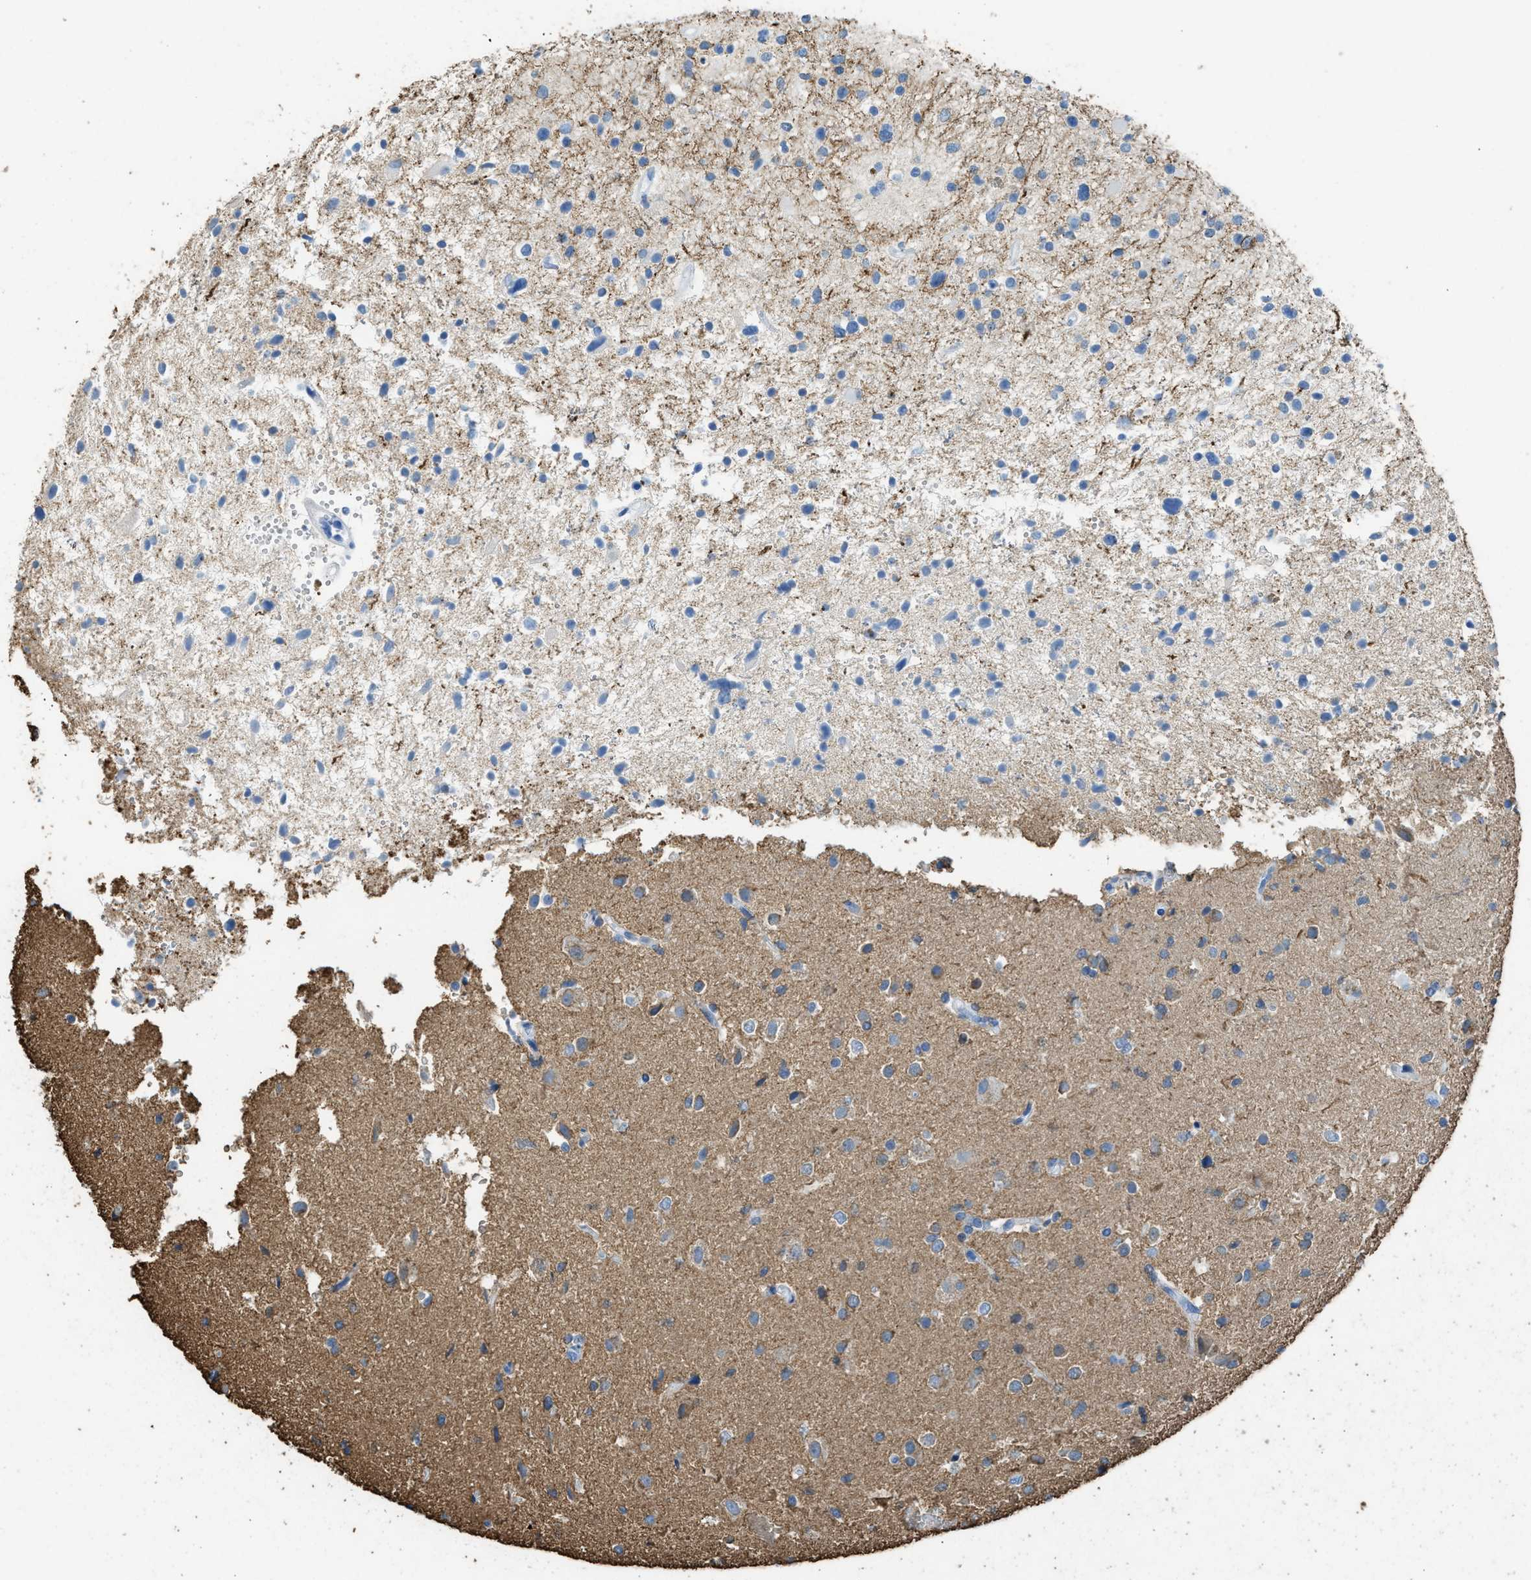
{"staining": {"intensity": "moderate", "quantity": "<25%", "location": "cytoplasmic/membranous"}, "tissue": "glioma", "cell_type": "Tumor cells", "image_type": "cancer", "snomed": [{"axis": "morphology", "description": "Glioma, malignant, High grade"}, {"axis": "topography", "description": "Brain"}], "caption": "Immunohistochemical staining of human malignant high-grade glioma demonstrates low levels of moderate cytoplasmic/membranous positivity in about <25% of tumor cells. (Brightfield microscopy of DAB IHC at high magnification).", "gene": "FAIM2", "patient": {"sex": "male", "age": 33}}